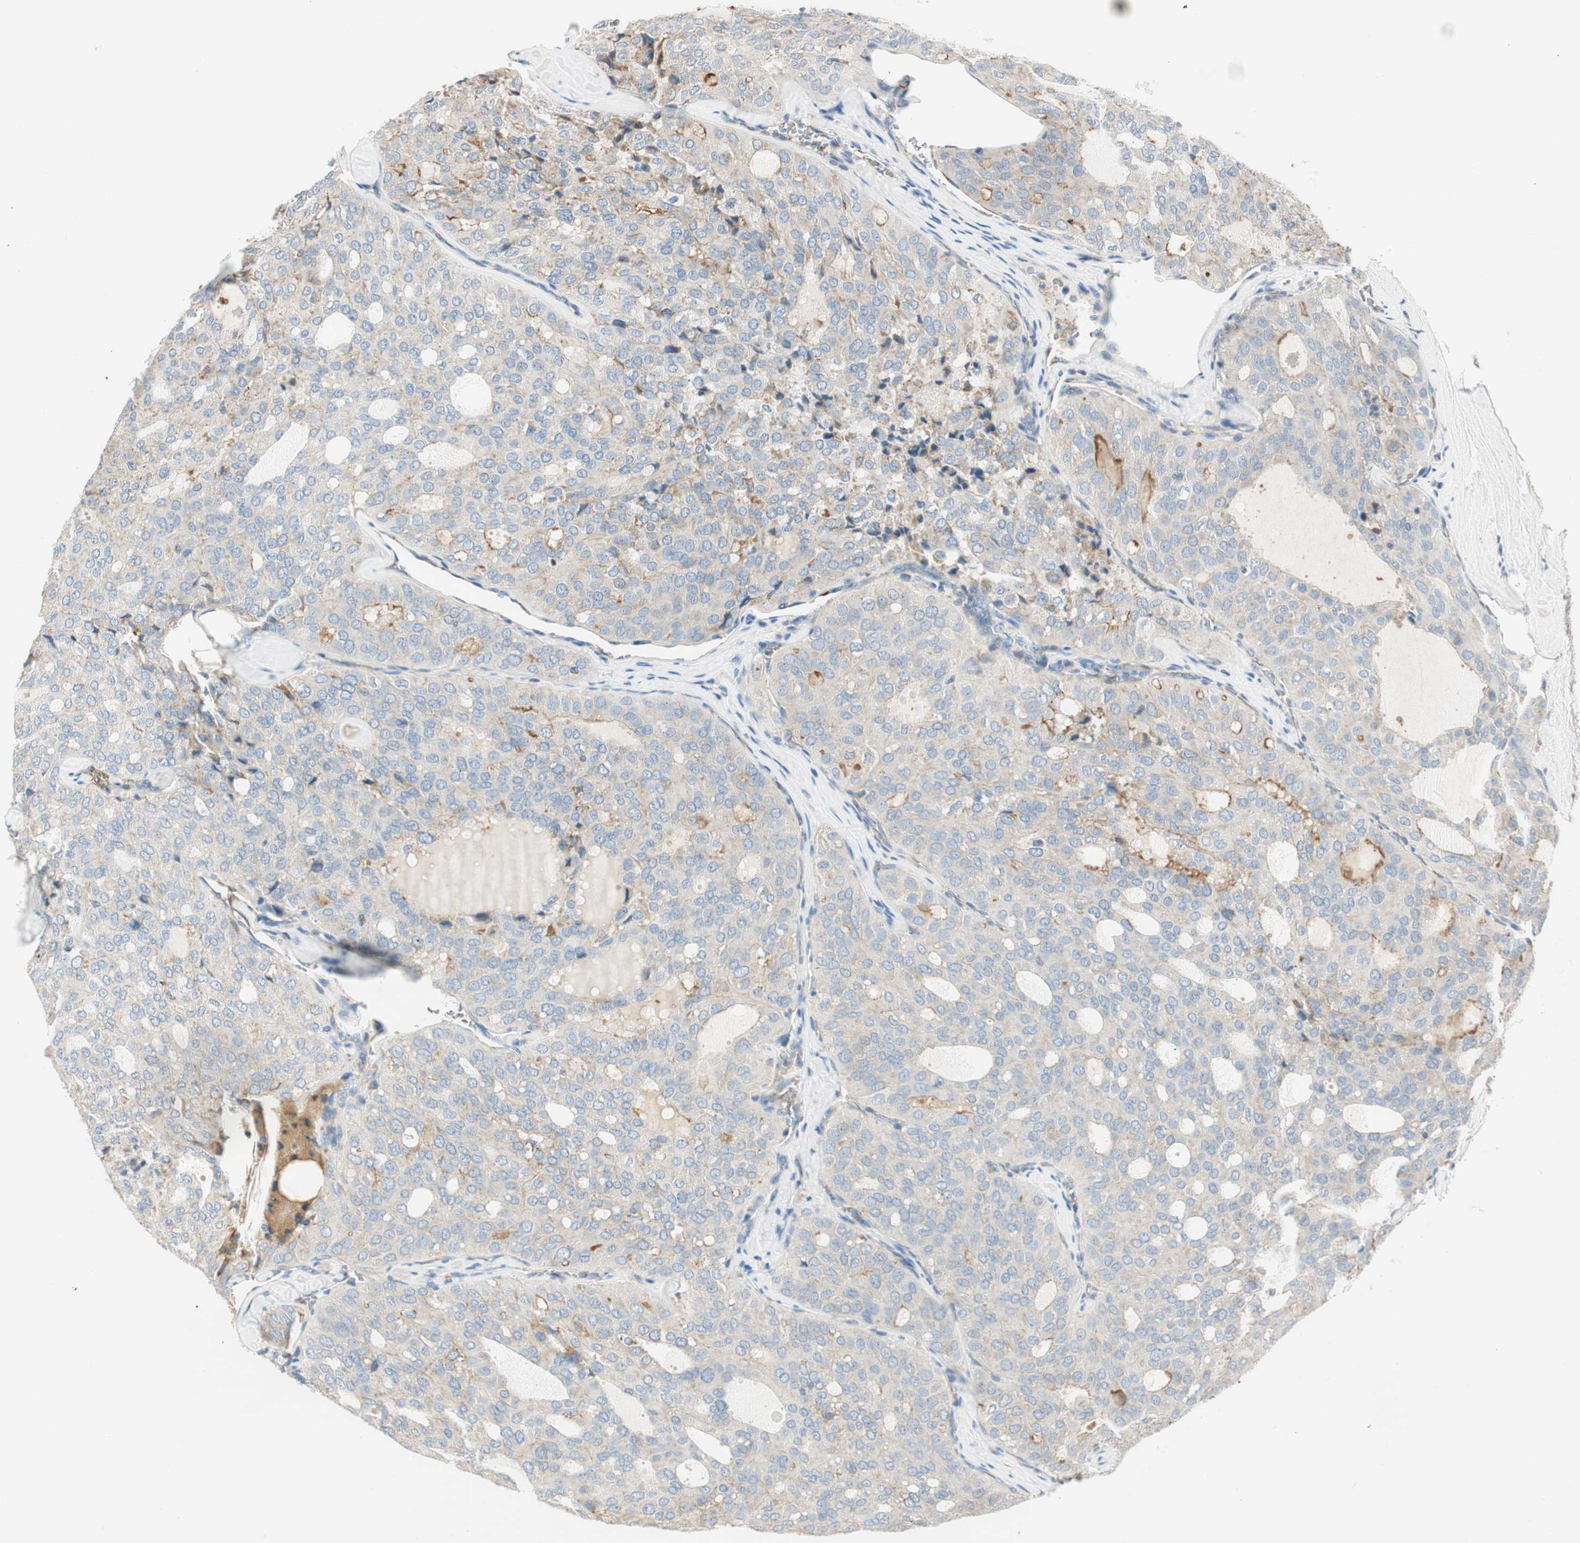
{"staining": {"intensity": "weak", "quantity": "25%-75%", "location": "cytoplasmic/membranous"}, "tissue": "thyroid cancer", "cell_type": "Tumor cells", "image_type": "cancer", "snomed": [{"axis": "morphology", "description": "Follicular adenoma carcinoma, NOS"}, {"axis": "topography", "description": "Thyroid gland"}], "caption": "Human thyroid cancer (follicular adenoma carcinoma) stained with a protein marker shows weak staining in tumor cells.", "gene": "RORB", "patient": {"sex": "male", "age": 75}}